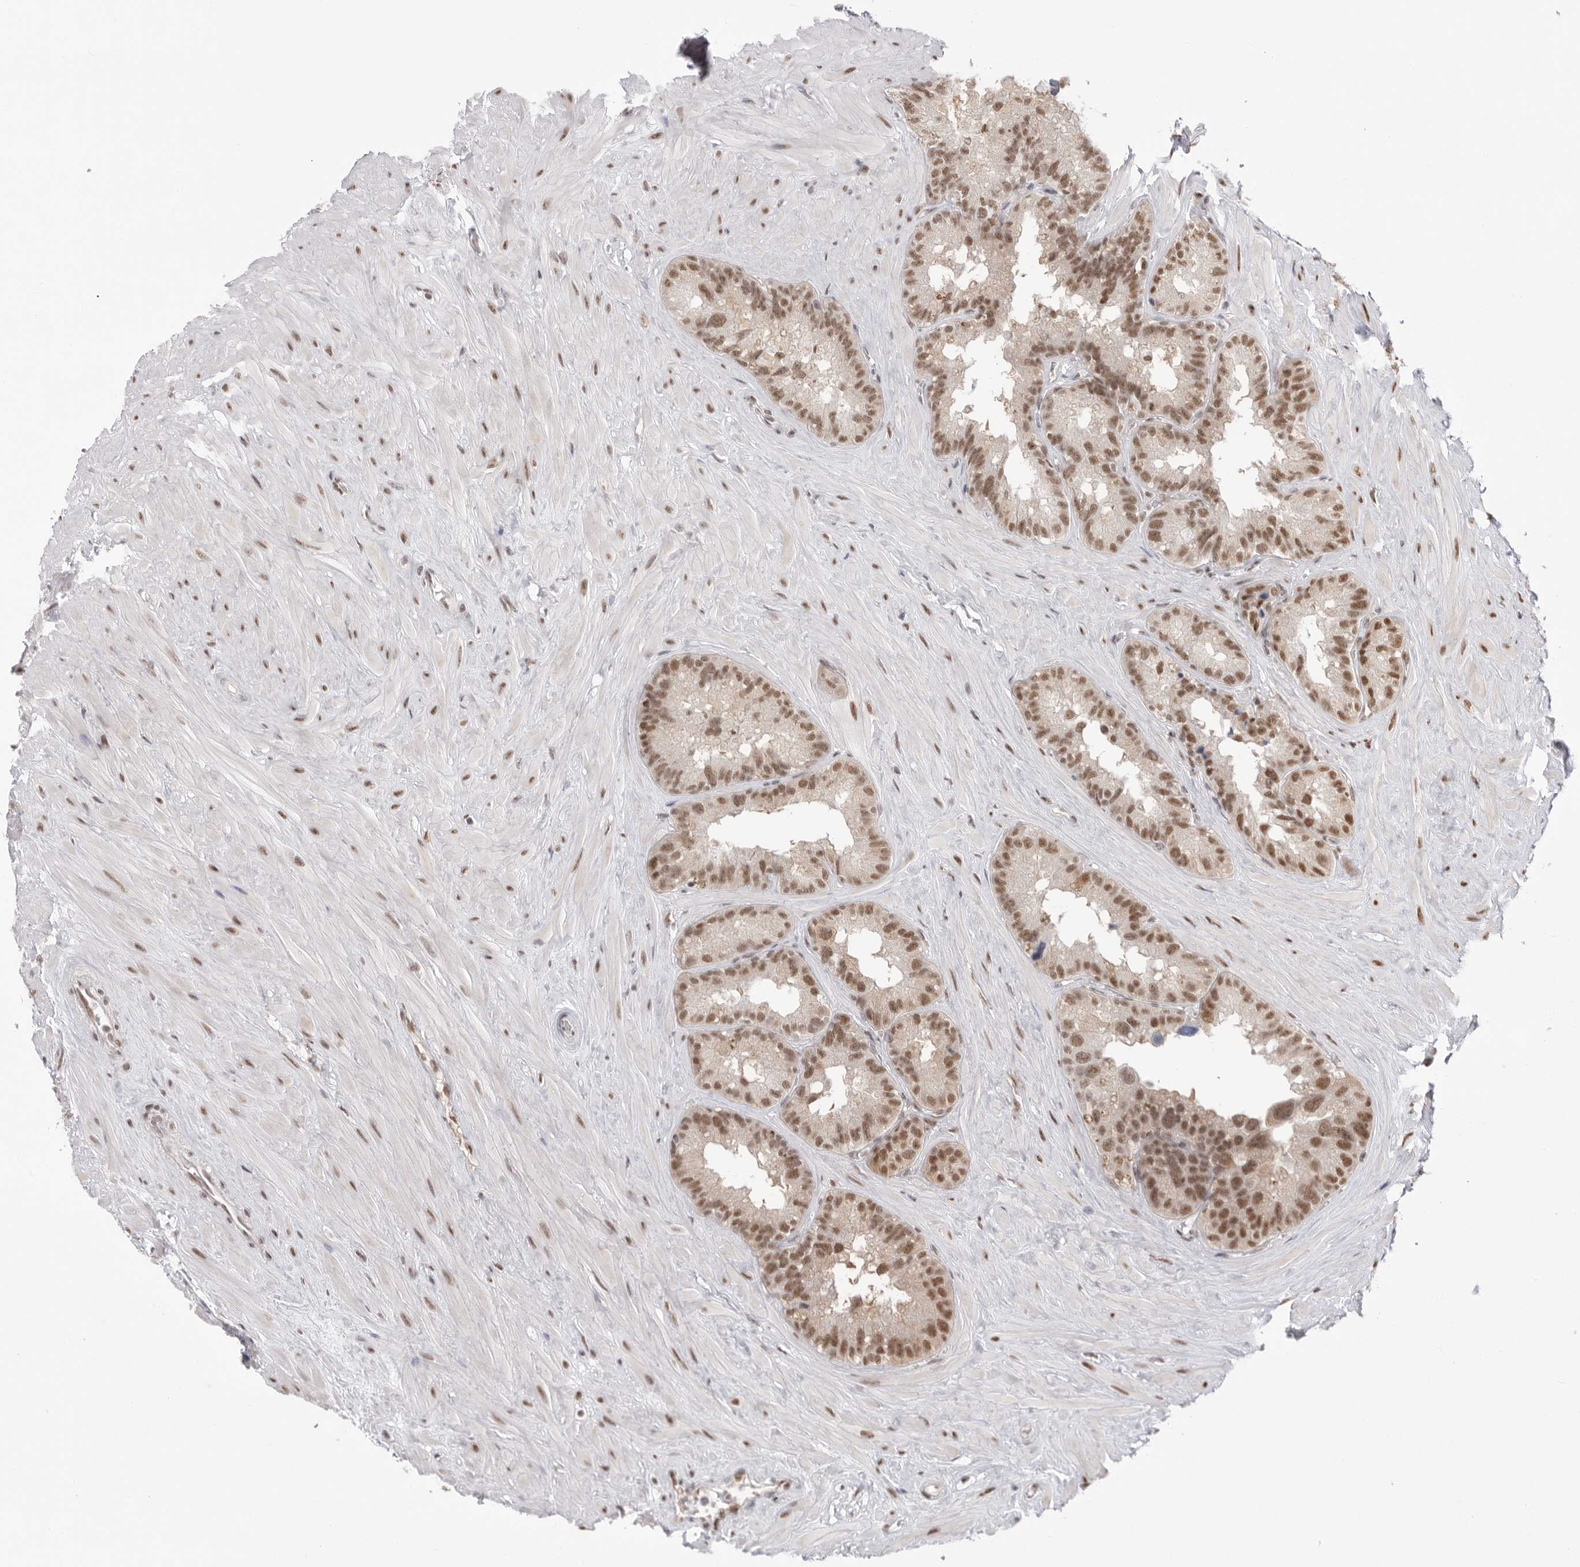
{"staining": {"intensity": "moderate", "quantity": "25%-75%", "location": "nuclear"}, "tissue": "seminal vesicle", "cell_type": "Glandular cells", "image_type": "normal", "snomed": [{"axis": "morphology", "description": "Normal tissue, NOS"}, {"axis": "topography", "description": "Seminal veicle"}], "caption": "A medium amount of moderate nuclear staining is seen in approximately 25%-75% of glandular cells in benign seminal vesicle. Using DAB (brown) and hematoxylin (blue) stains, captured at high magnification using brightfield microscopy.", "gene": "BCLAF3", "patient": {"sex": "male", "age": 80}}